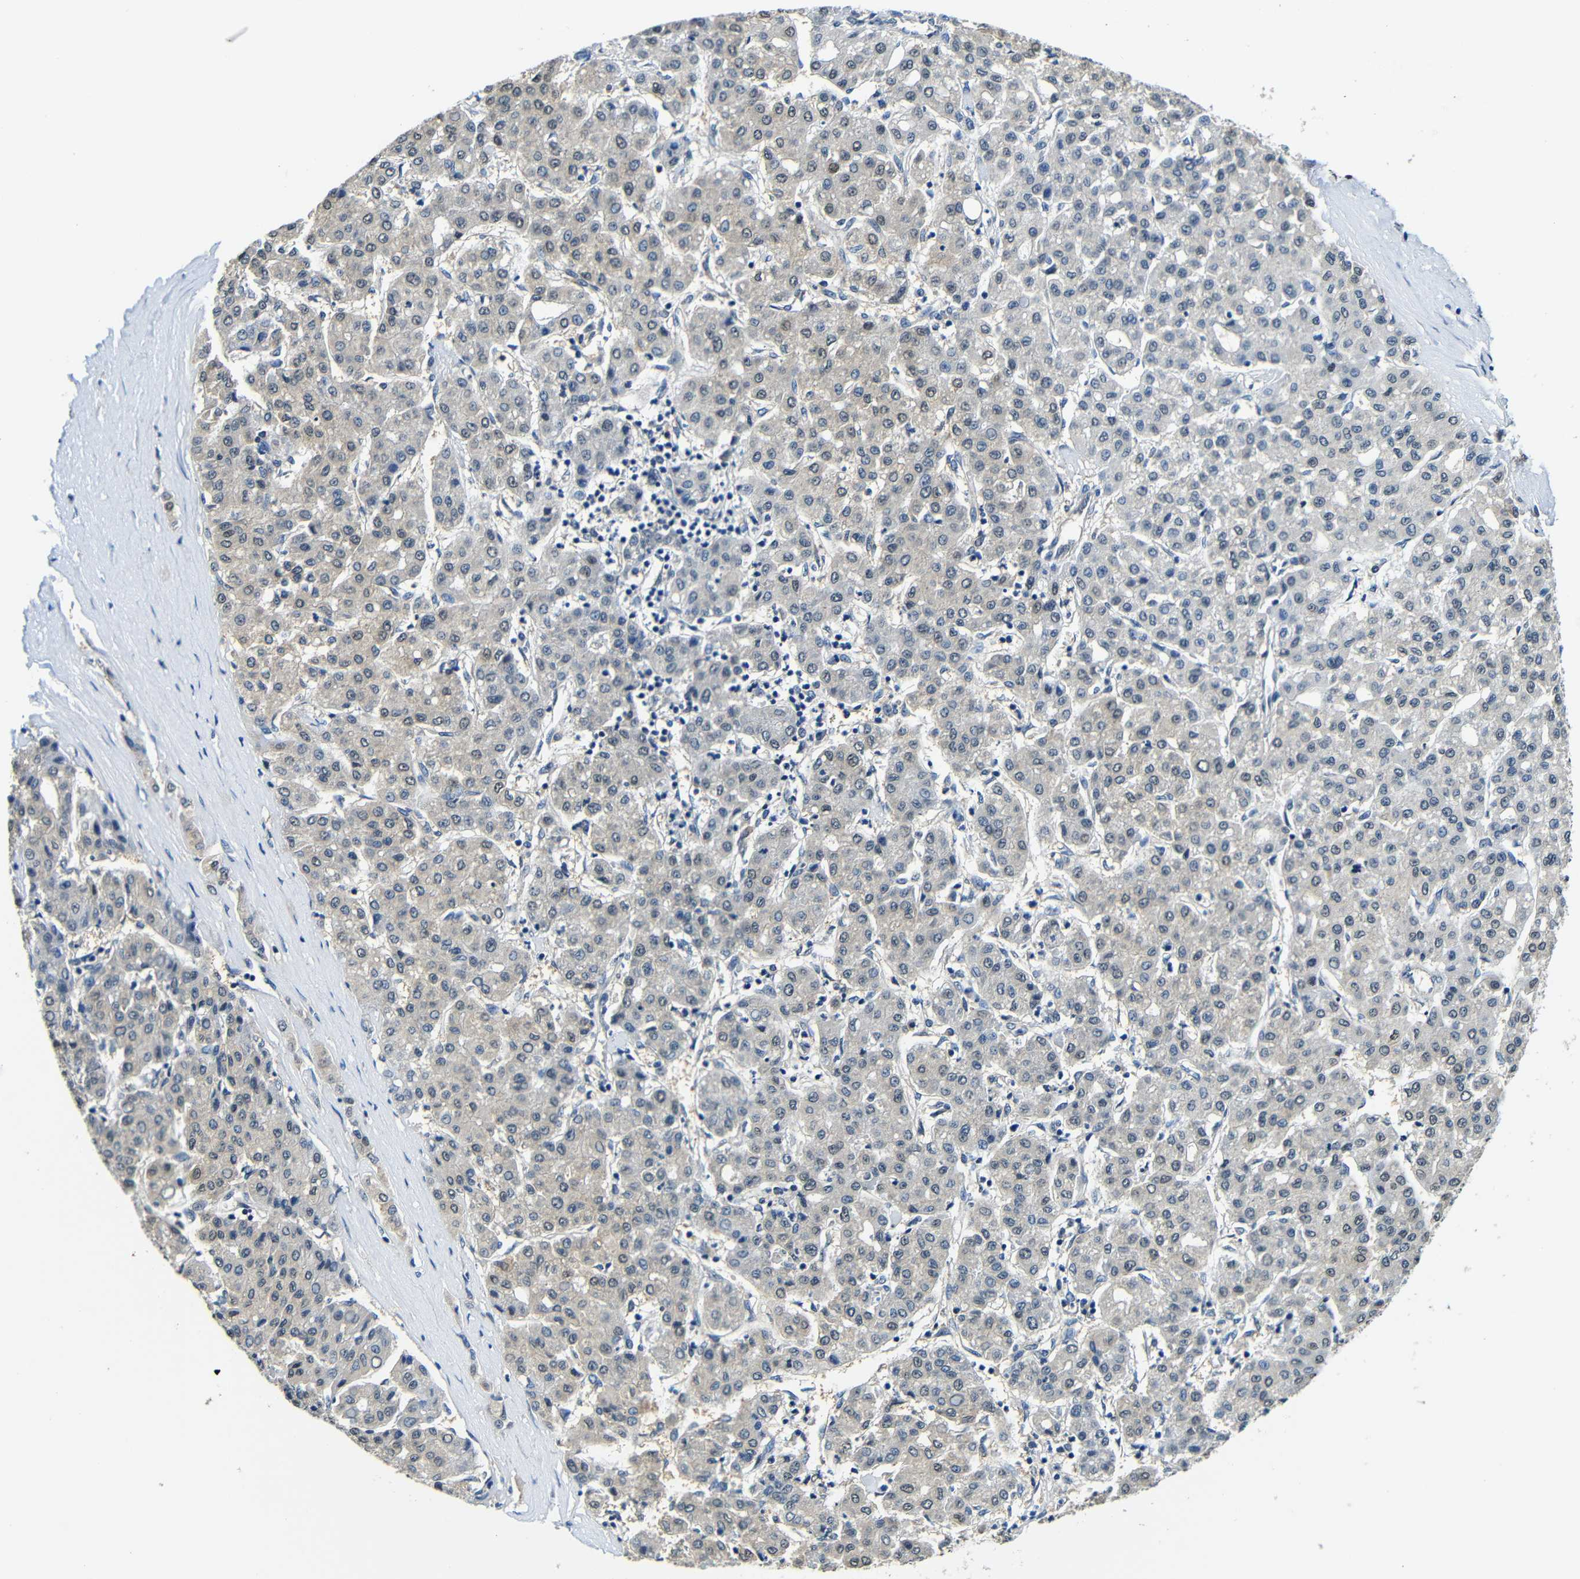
{"staining": {"intensity": "weak", "quantity": "<25%", "location": "cytoplasmic/membranous,nuclear"}, "tissue": "liver cancer", "cell_type": "Tumor cells", "image_type": "cancer", "snomed": [{"axis": "morphology", "description": "Carcinoma, Hepatocellular, NOS"}, {"axis": "topography", "description": "Liver"}], "caption": "The IHC histopathology image has no significant expression in tumor cells of liver hepatocellular carcinoma tissue.", "gene": "ADAP1", "patient": {"sex": "male", "age": 65}}